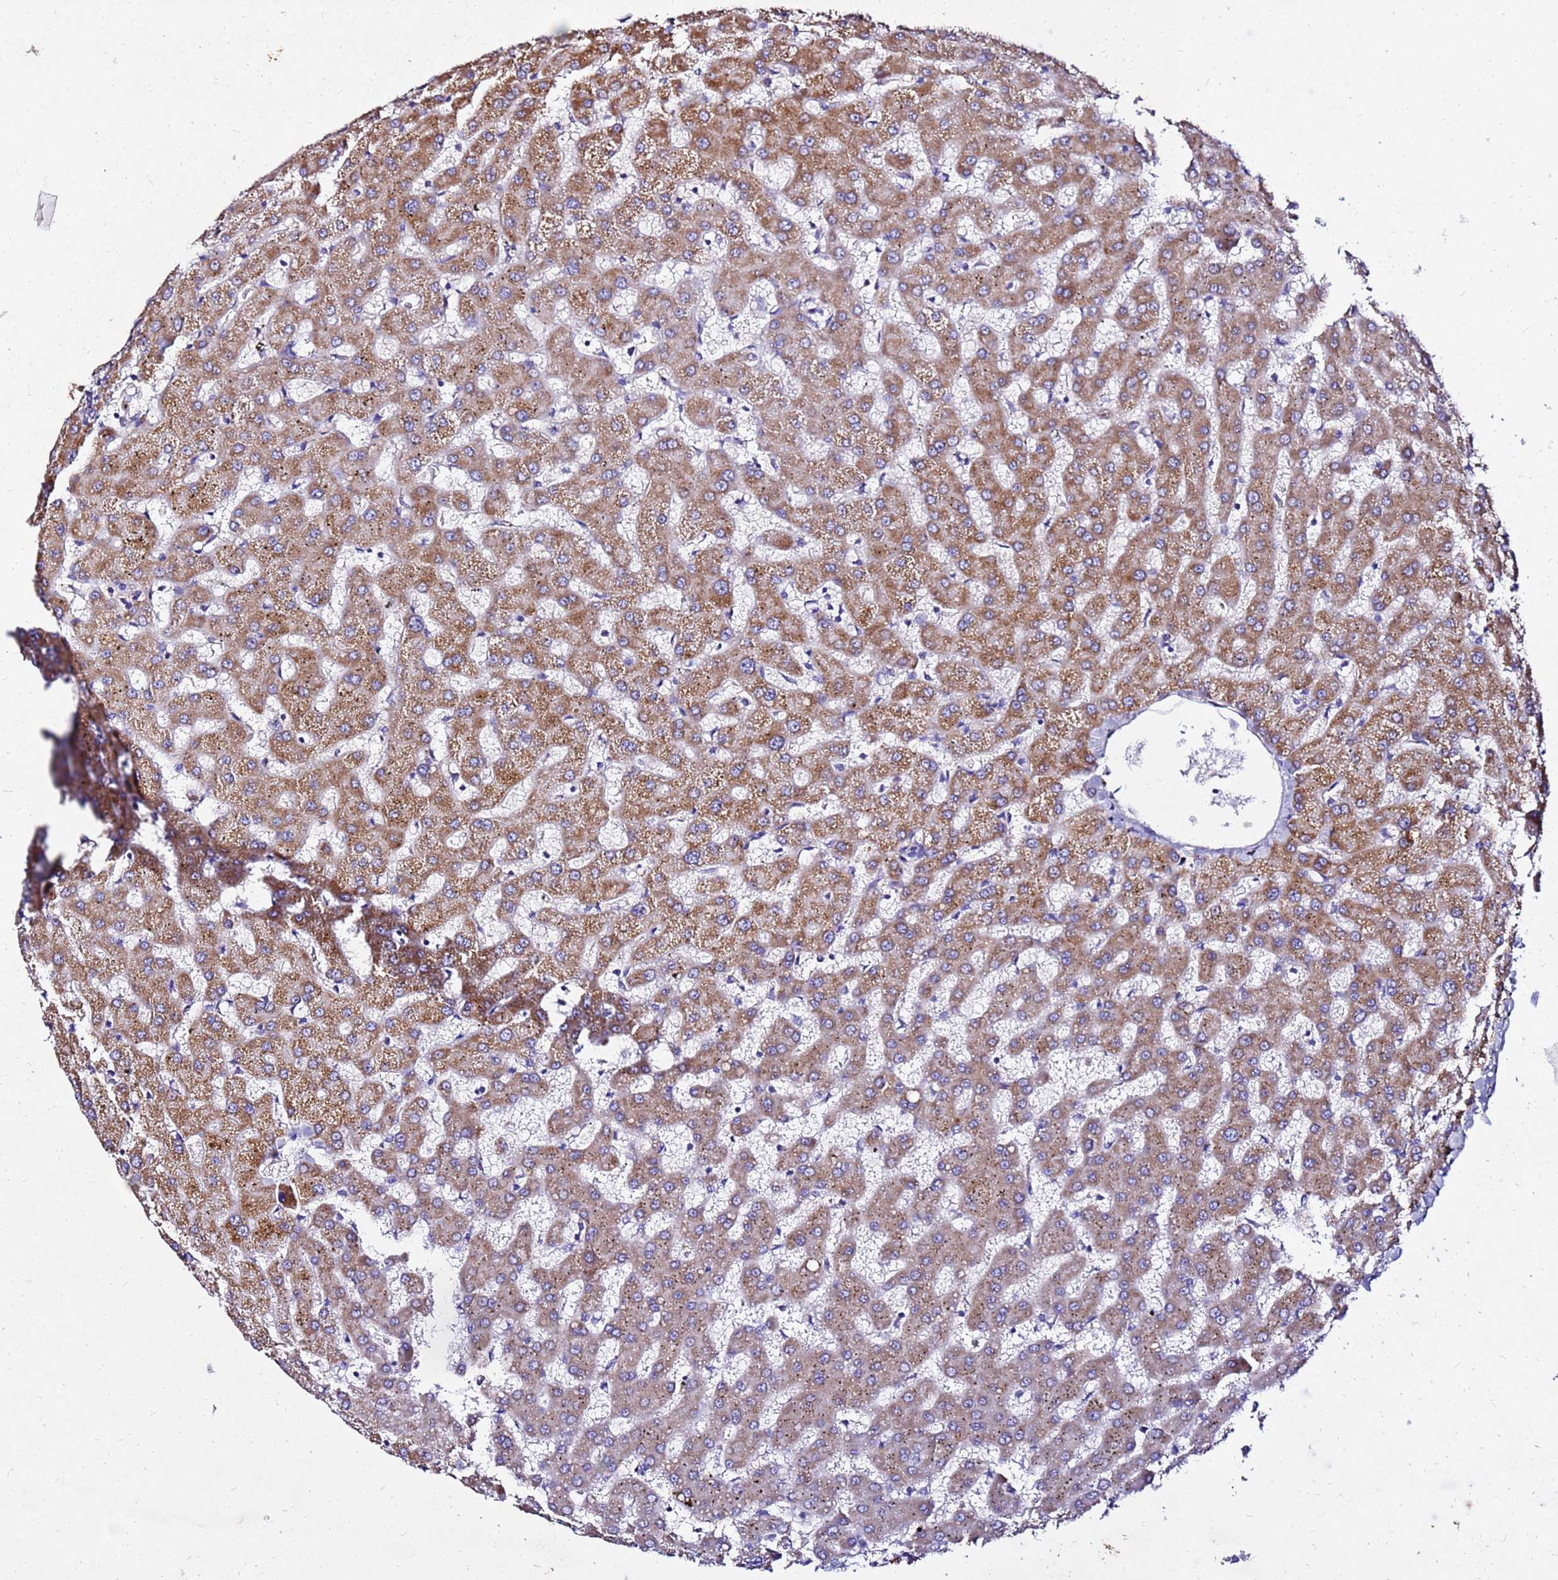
{"staining": {"intensity": "negative", "quantity": "none", "location": "none"}, "tissue": "liver", "cell_type": "Cholangiocytes", "image_type": "normal", "snomed": [{"axis": "morphology", "description": "Normal tissue, NOS"}, {"axis": "topography", "description": "Liver"}], "caption": "Cholangiocytes show no significant staining in unremarkable liver. The staining is performed using DAB (3,3'-diaminobenzidine) brown chromogen with nuclei counter-stained in using hematoxylin.", "gene": "COX14", "patient": {"sex": "female", "age": 63}}